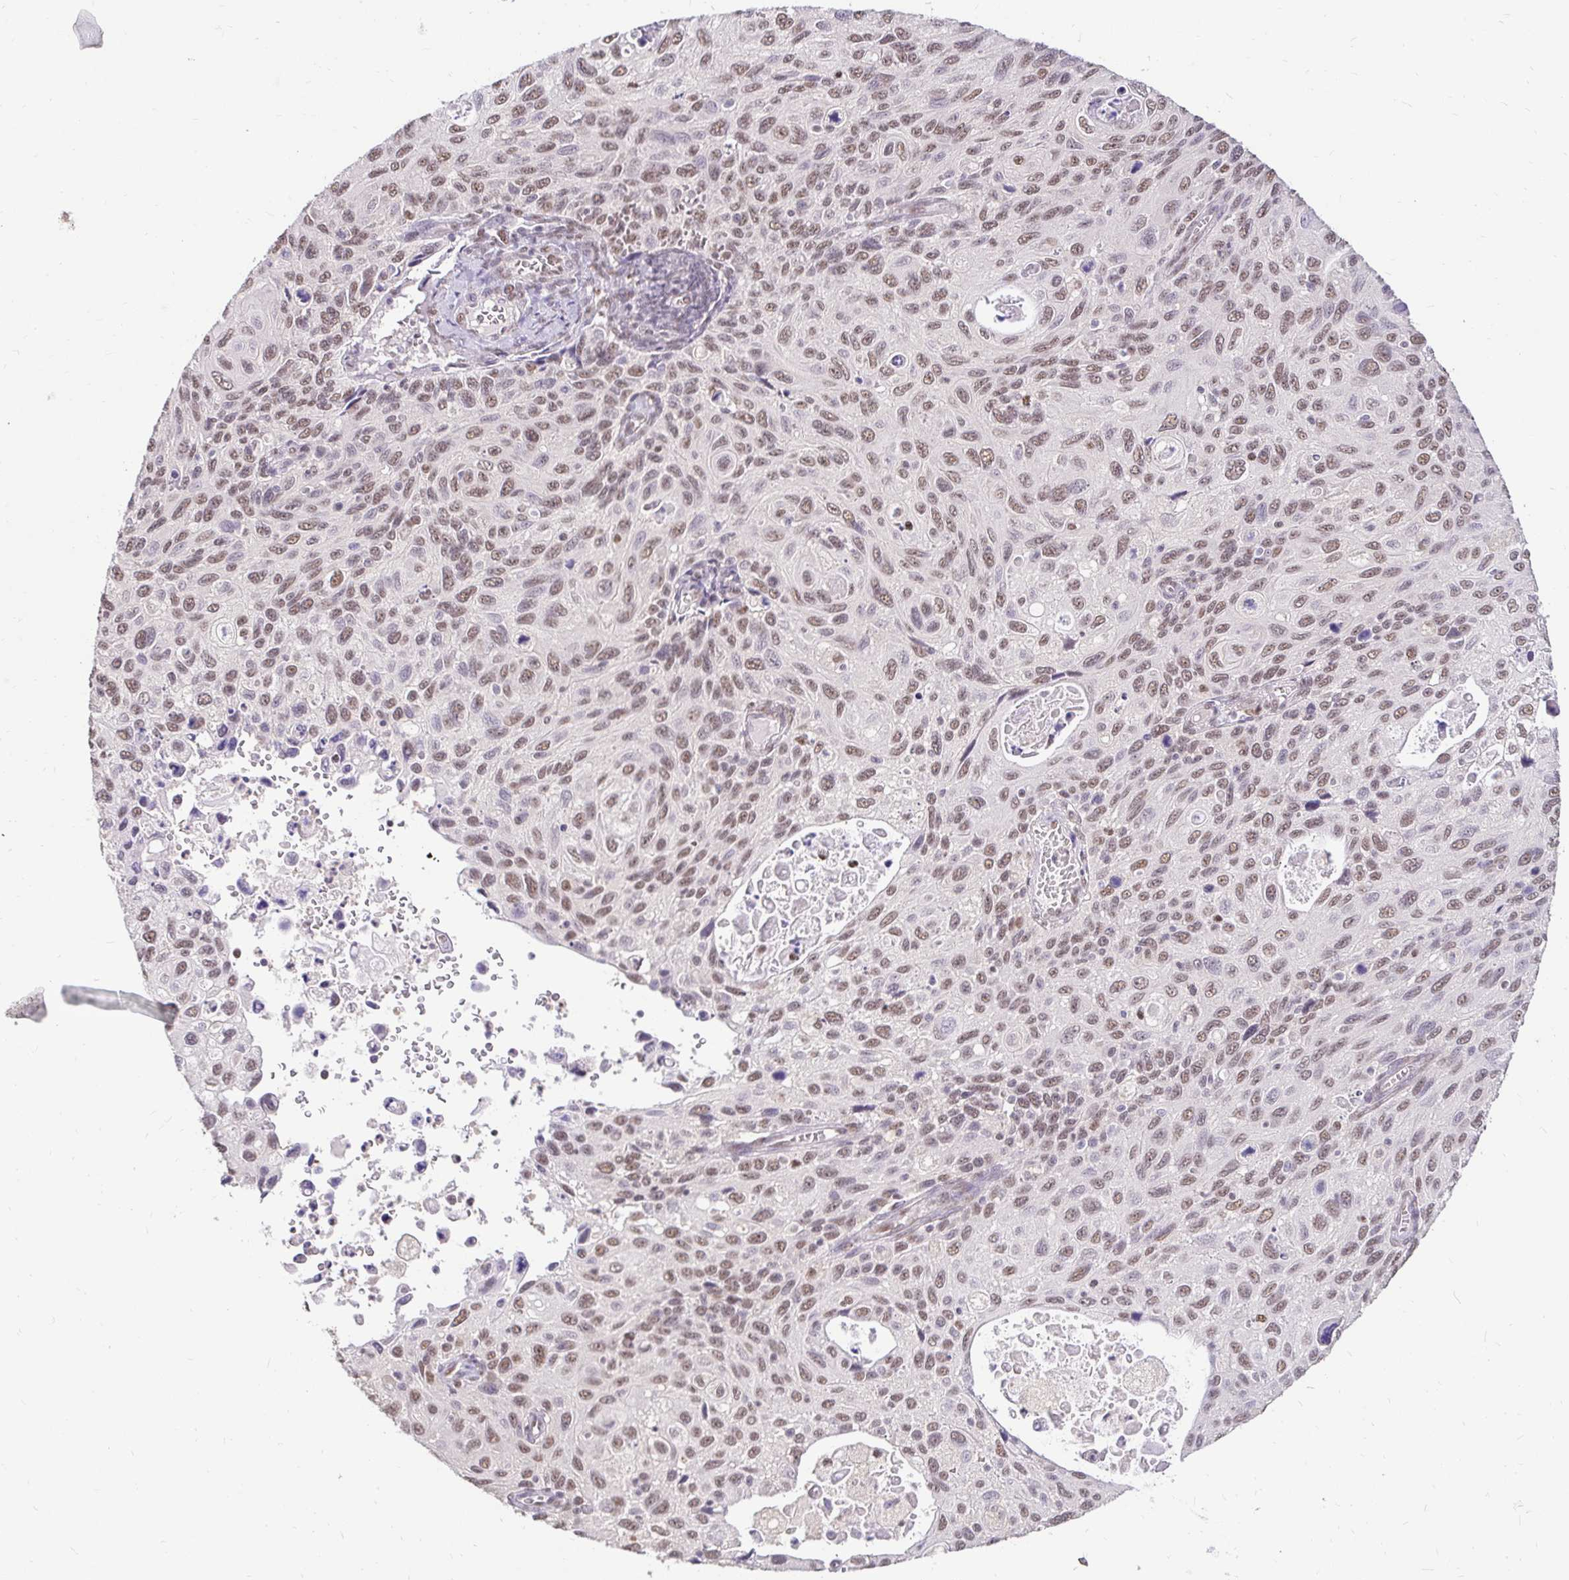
{"staining": {"intensity": "moderate", "quantity": ">75%", "location": "nuclear"}, "tissue": "cervical cancer", "cell_type": "Tumor cells", "image_type": "cancer", "snomed": [{"axis": "morphology", "description": "Squamous cell carcinoma, NOS"}, {"axis": "topography", "description": "Cervix"}], "caption": "Immunohistochemical staining of human cervical cancer (squamous cell carcinoma) reveals medium levels of moderate nuclear positivity in approximately >75% of tumor cells.", "gene": "RIMS4", "patient": {"sex": "female", "age": 70}}